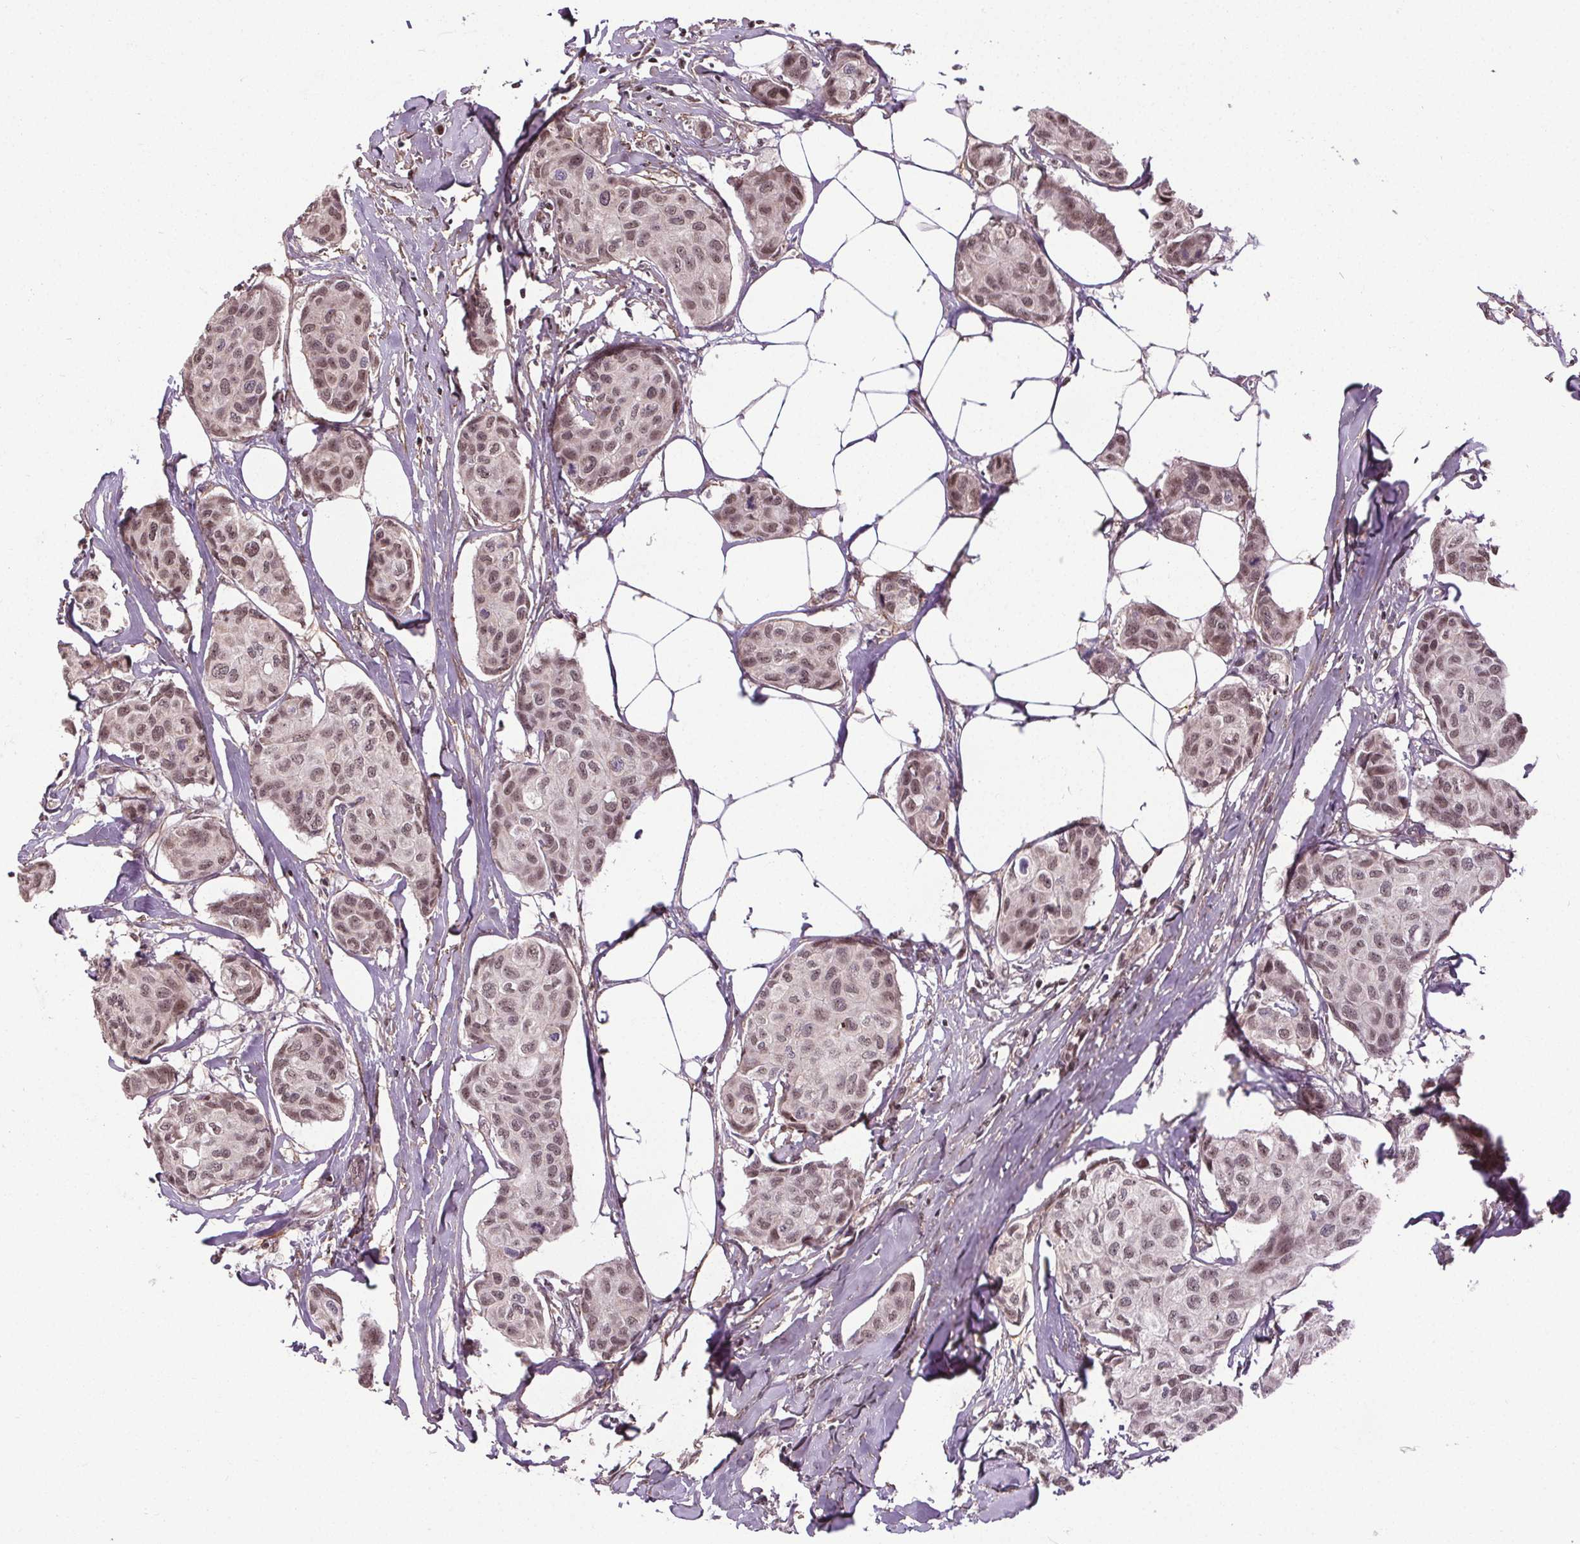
{"staining": {"intensity": "moderate", "quantity": "25%-75%", "location": "nuclear"}, "tissue": "breast cancer", "cell_type": "Tumor cells", "image_type": "cancer", "snomed": [{"axis": "morphology", "description": "Duct carcinoma"}, {"axis": "topography", "description": "Breast"}], "caption": "High-power microscopy captured an IHC photomicrograph of breast intraductal carcinoma, revealing moderate nuclear expression in about 25%-75% of tumor cells. The staining is performed using DAB (3,3'-diaminobenzidine) brown chromogen to label protein expression. The nuclei are counter-stained blue using hematoxylin.", "gene": "KIAA0232", "patient": {"sex": "female", "age": 80}}